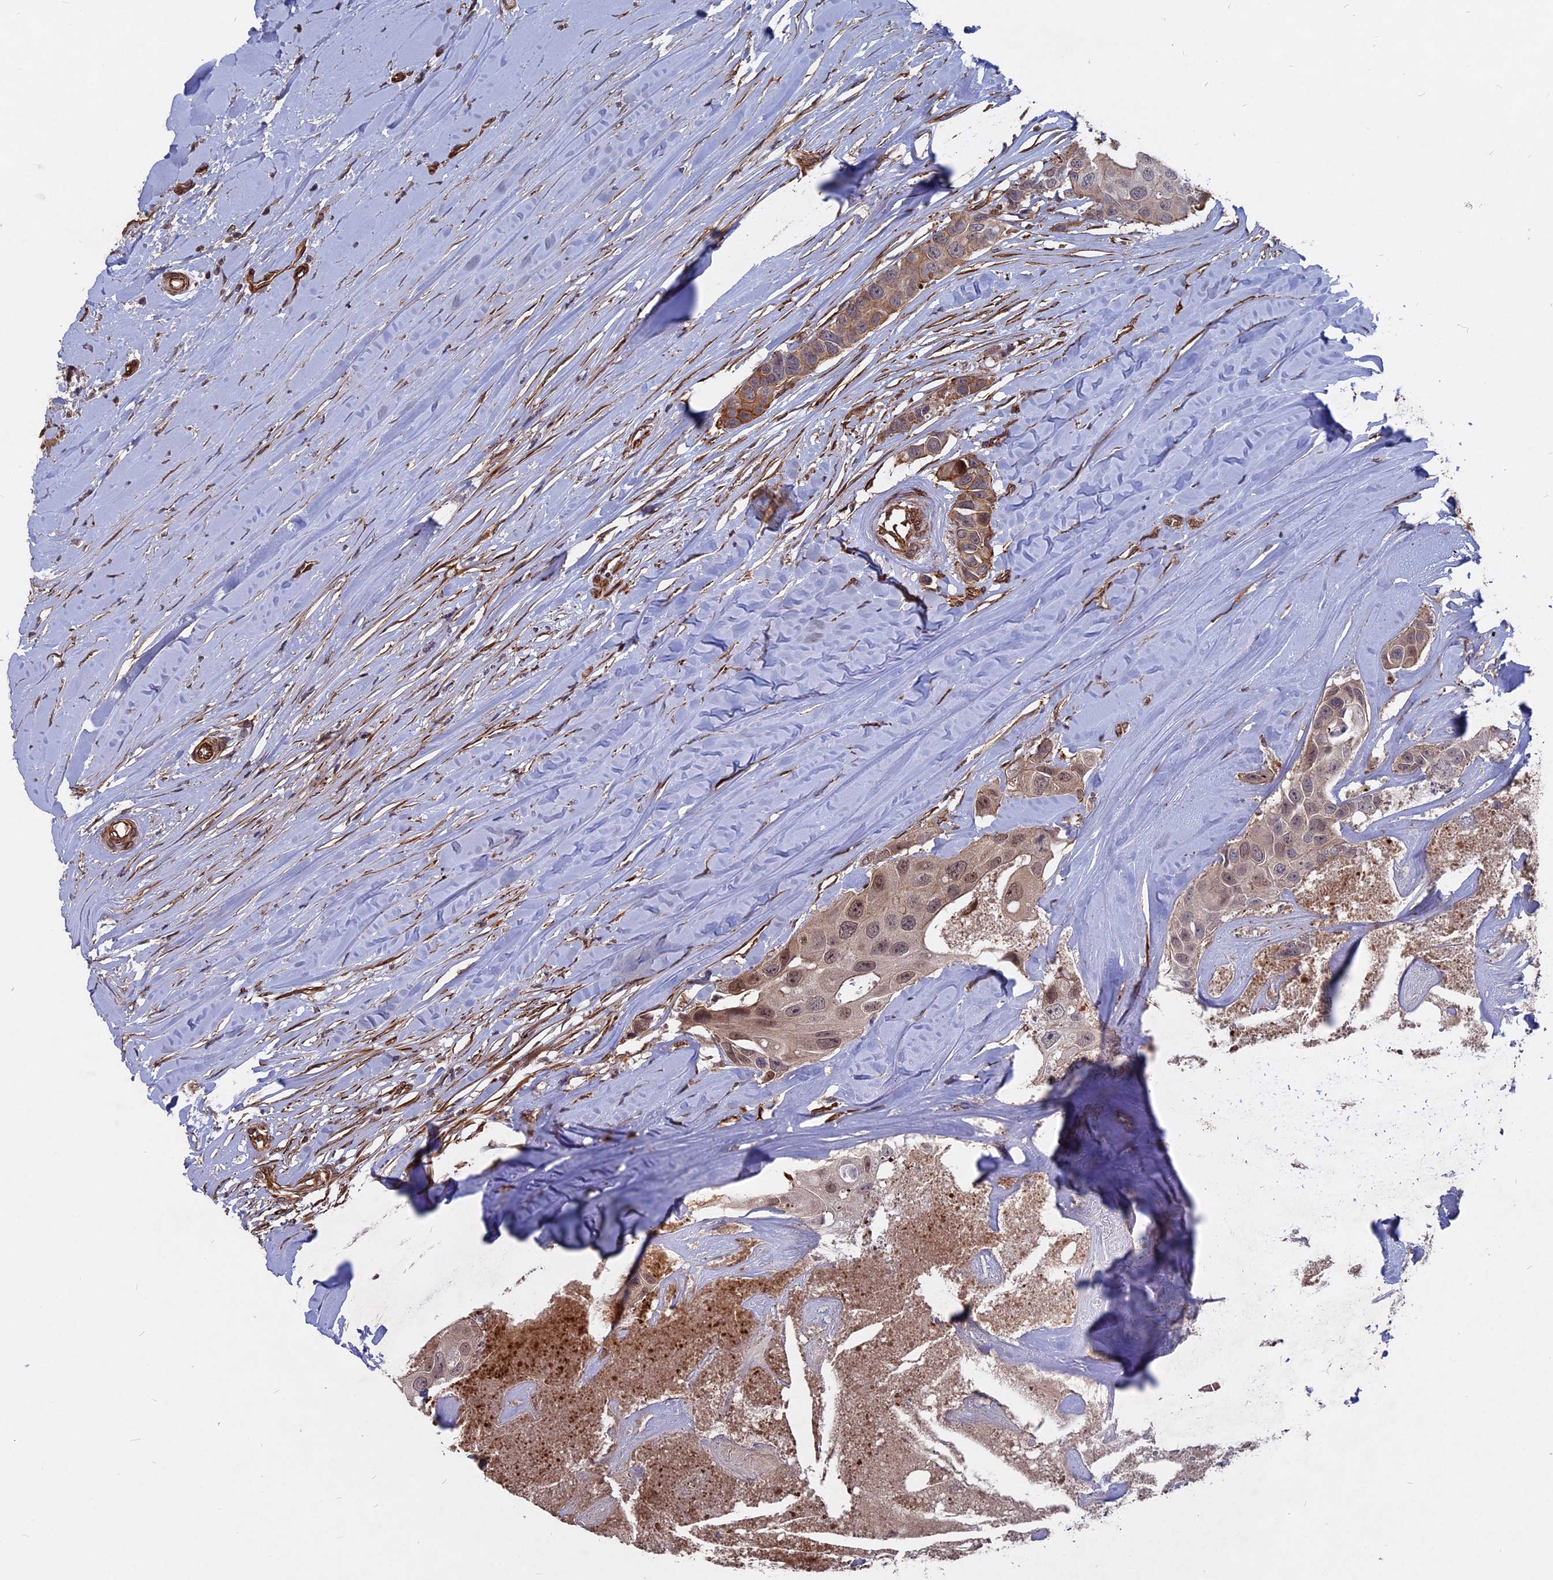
{"staining": {"intensity": "moderate", "quantity": "25%-75%", "location": "cytoplasmic/membranous,nuclear"}, "tissue": "head and neck cancer", "cell_type": "Tumor cells", "image_type": "cancer", "snomed": [{"axis": "morphology", "description": "Adenocarcinoma, NOS"}, {"axis": "morphology", "description": "Adenocarcinoma, metastatic, NOS"}, {"axis": "topography", "description": "Head-Neck"}], "caption": "Head and neck cancer (metastatic adenocarcinoma) tissue exhibits moderate cytoplasmic/membranous and nuclear positivity in about 25%-75% of tumor cells, visualized by immunohistochemistry.", "gene": "NOSIP", "patient": {"sex": "male", "age": 75}}